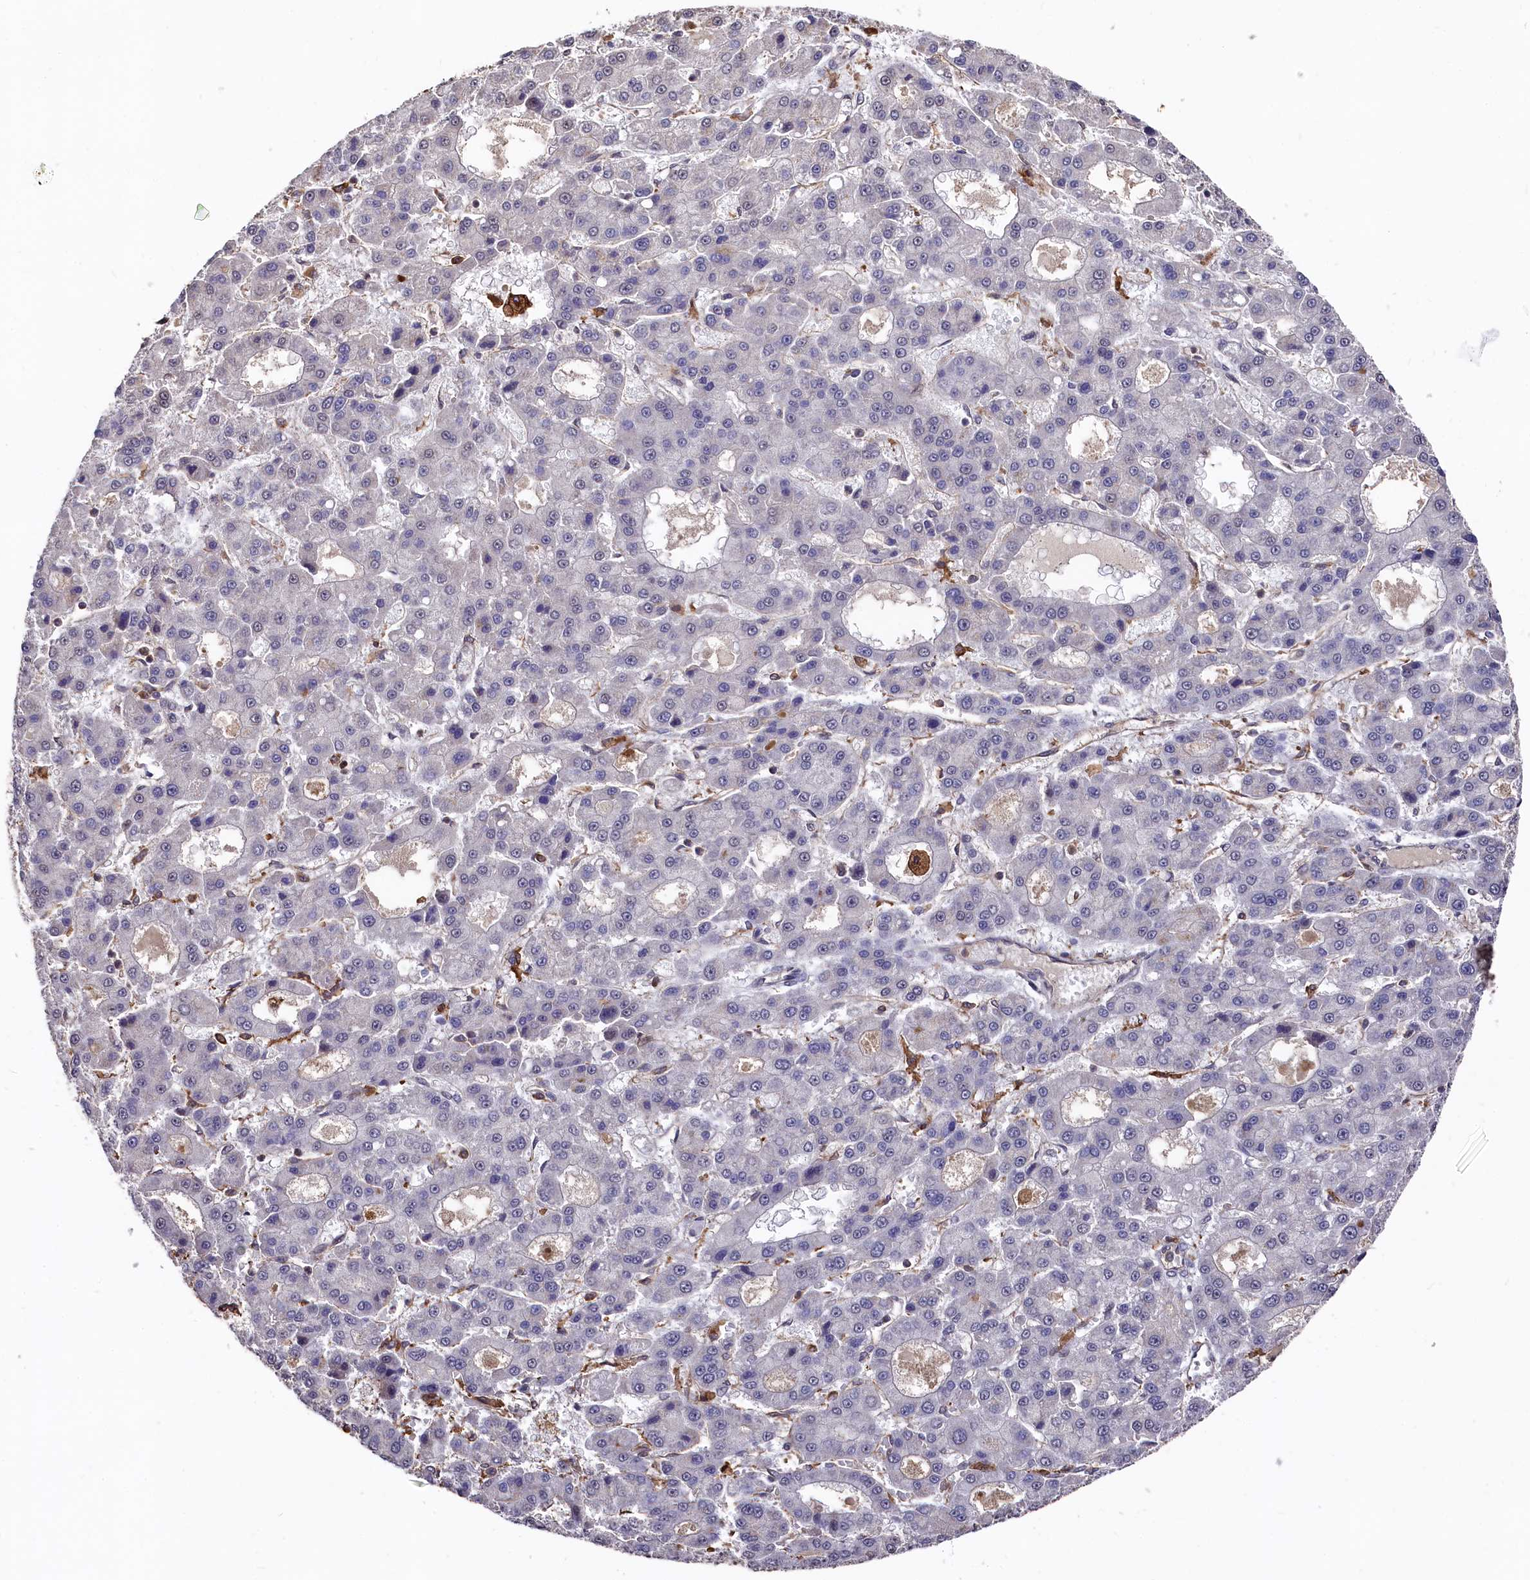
{"staining": {"intensity": "negative", "quantity": "none", "location": "none"}, "tissue": "liver cancer", "cell_type": "Tumor cells", "image_type": "cancer", "snomed": [{"axis": "morphology", "description": "Carcinoma, Hepatocellular, NOS"}, {"axis": "topography", "description": "Liver"}], "caption": "An image of liver hepatocellular carcinoma stained for a protein exhibits no brown staining in tumor cells.", "gene": "PLEKHO2", "patient": {"sex": "male", "age": 70}}